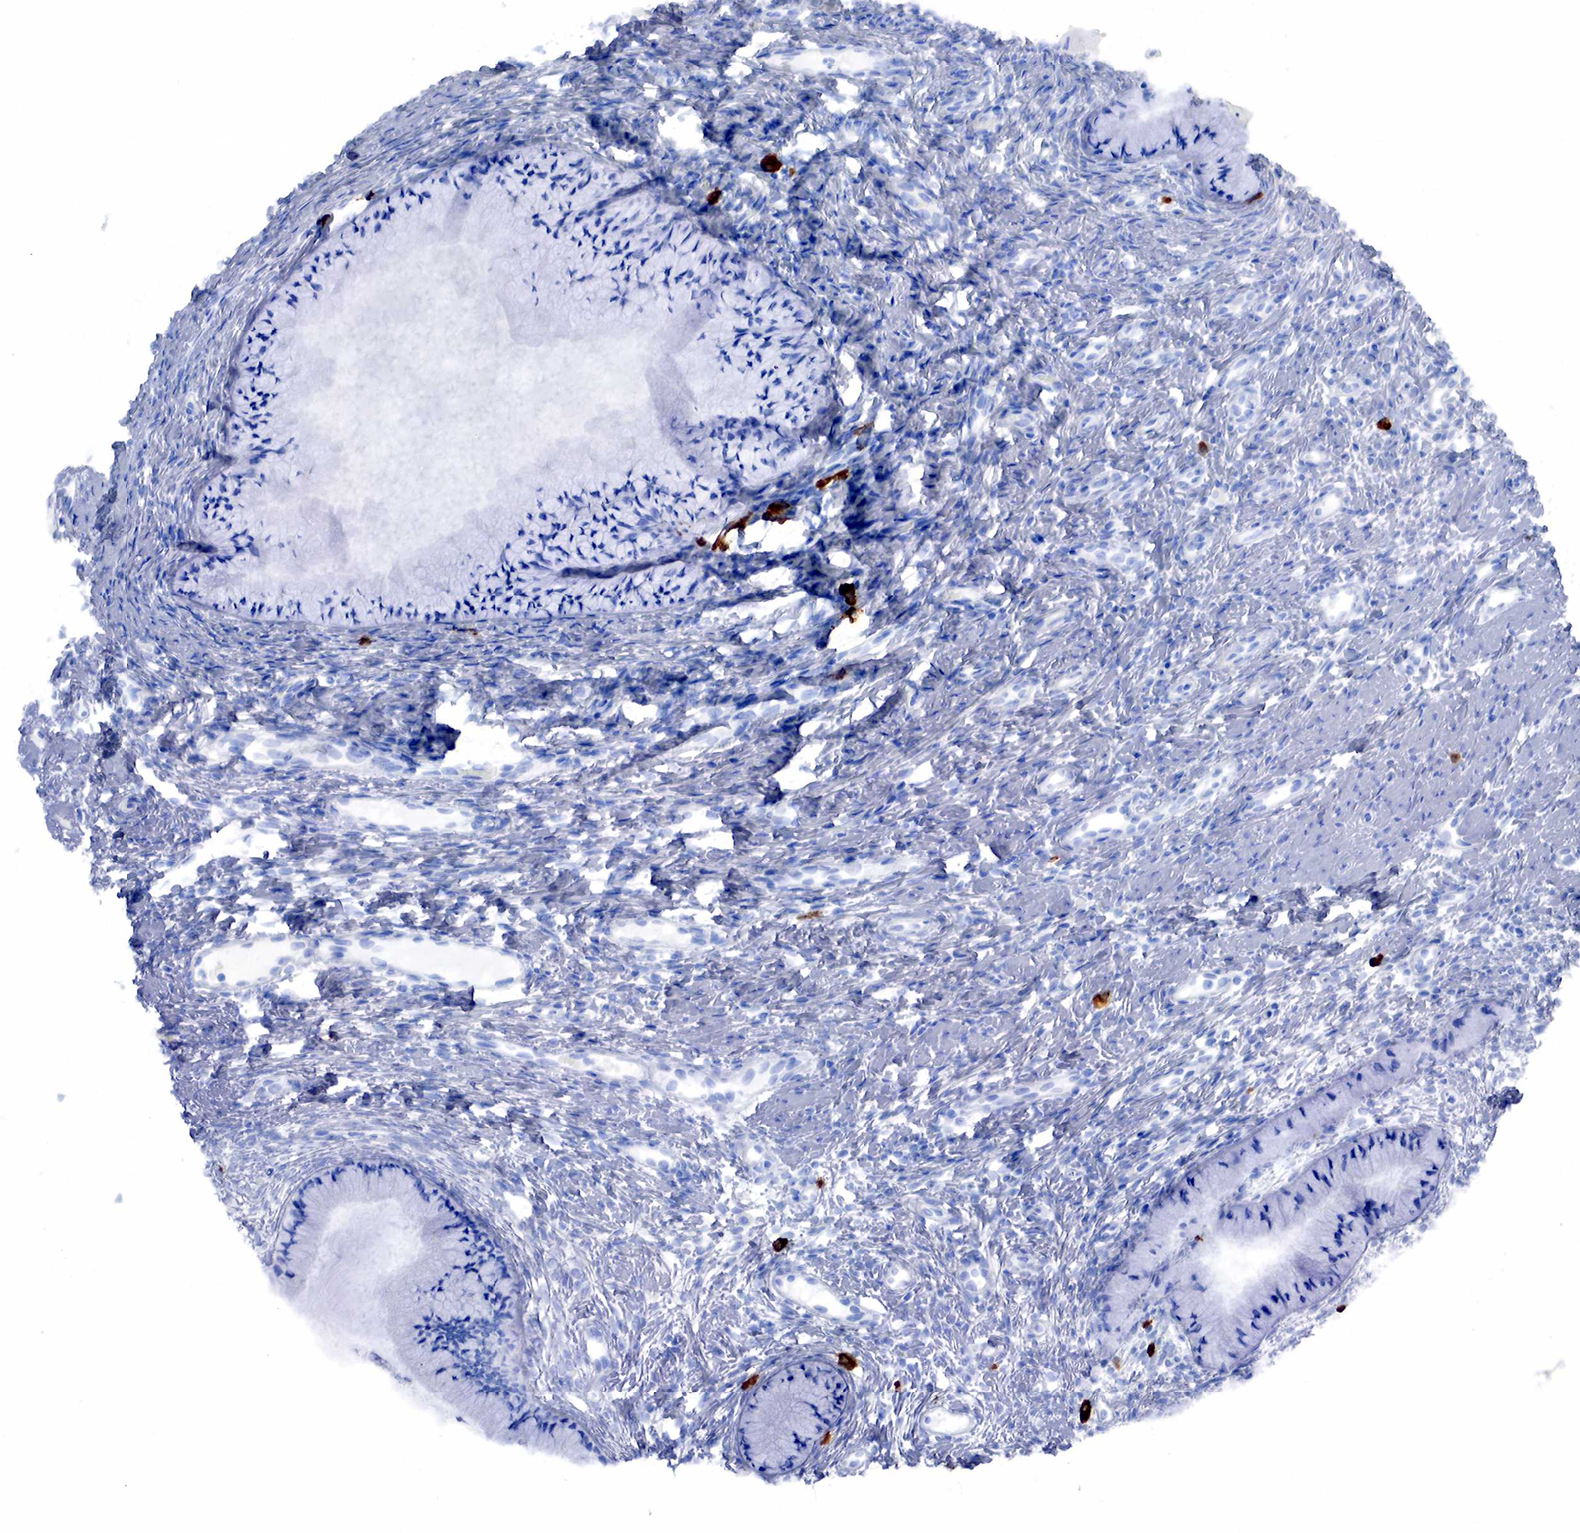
{"staining": {"intensity": "negative", "quantity": "none", "location": "none"}, "tissue": "cervix", "cell_type": "Glandular cells", "image_type": "normal", "snomed": [{"axis": "morphology", "description": "Normal tissue, NOS"}, {"axis": "topography", "description": "Cervix"}], "caption": "Image shows no protein positivity in glandular cells of unremarkable cervix.", "gene": "CD79A", "patient": {"sex": "female", "age": 82}}